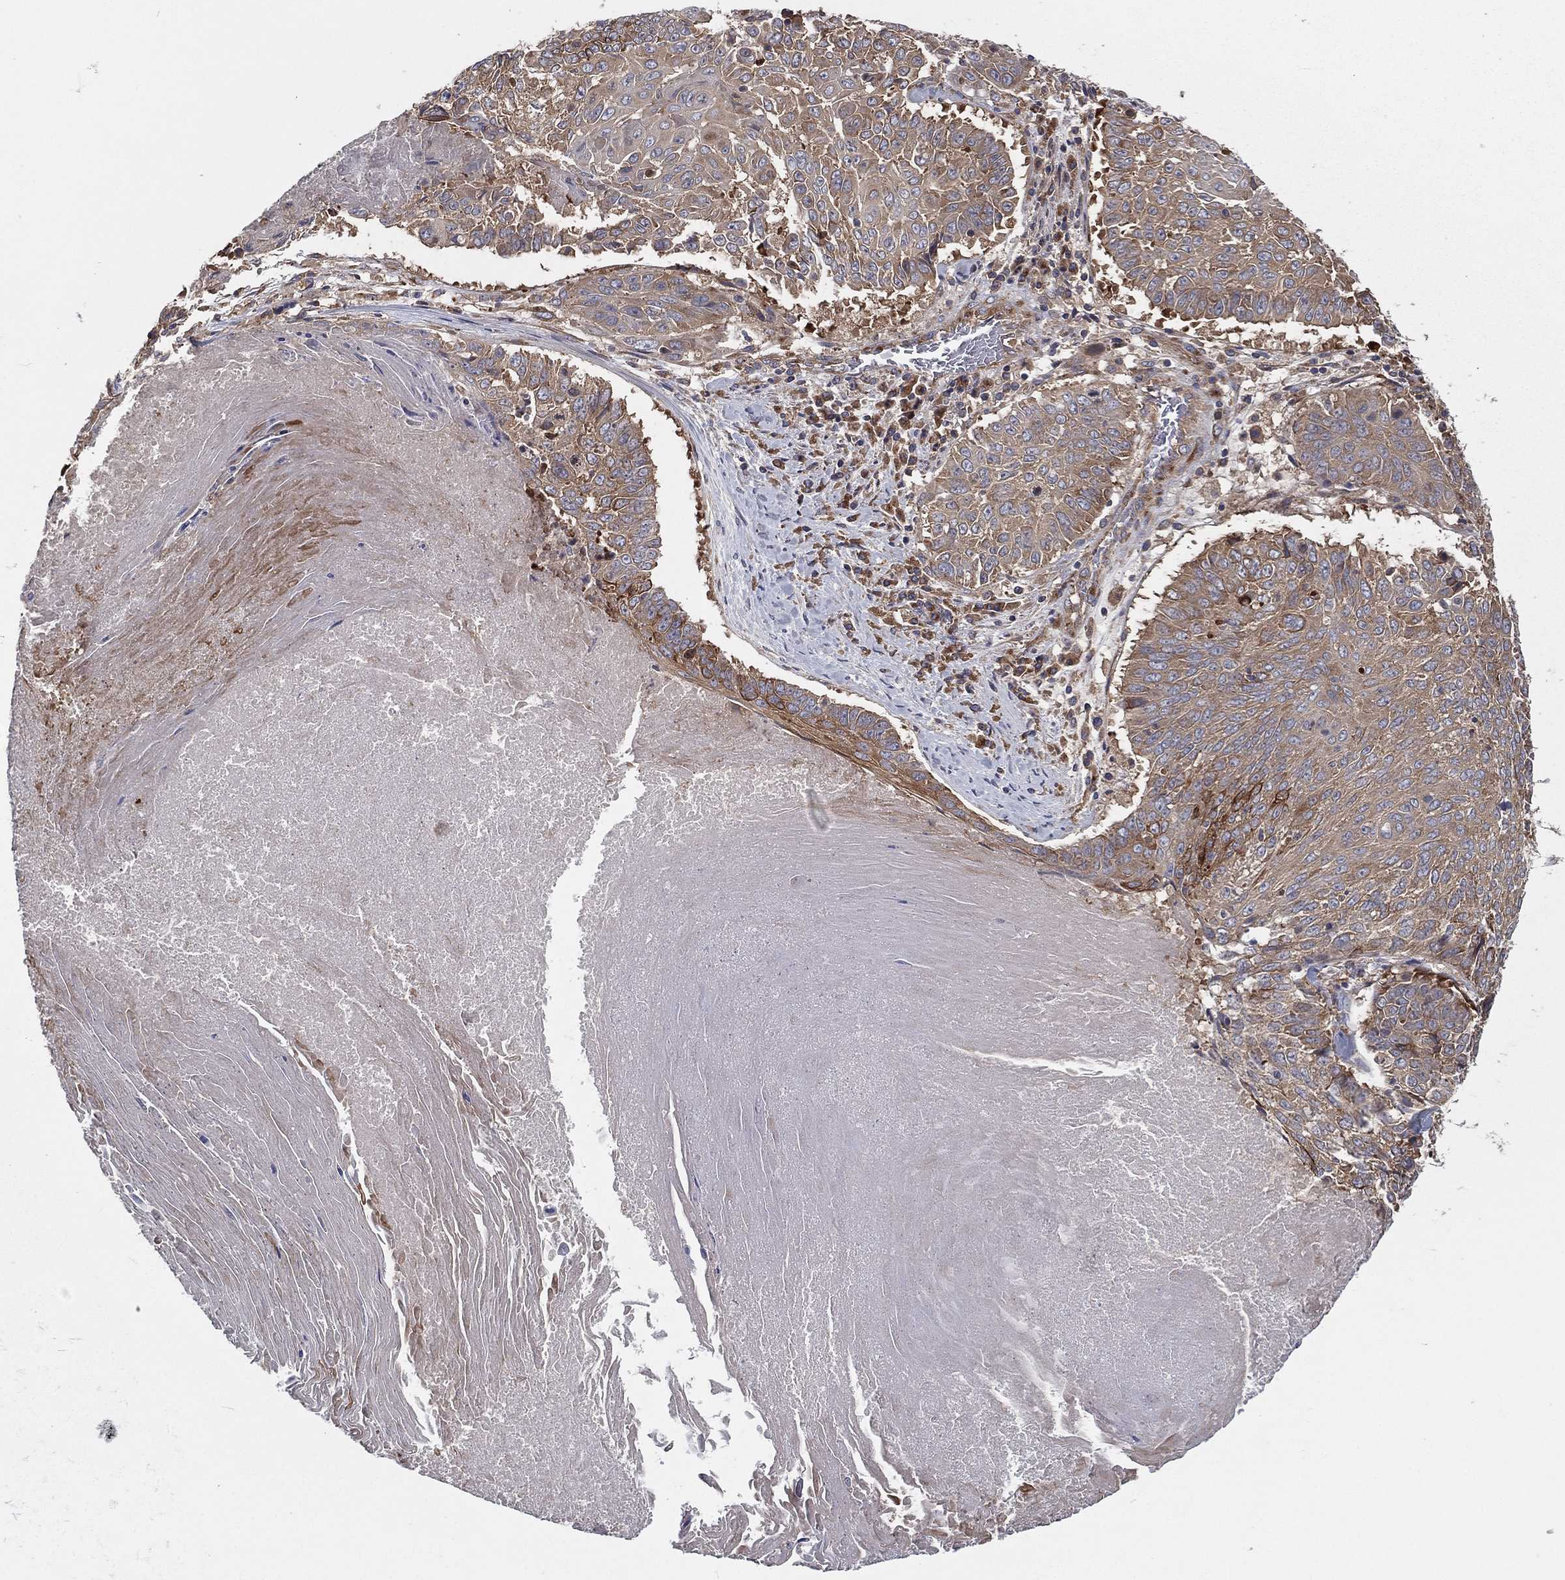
{"staining": {"intensity": "moderate", "quantity": "25%-75%", "location": "cytoplasmic/membranous"}, "tissue": "lung cancer", "cell_type": "Tumor cells", "image_type": "cancer", "snomed": [{"axis": "morphology", "description": "Squamous cell carcinoma, NOS"}, {"axis": "topography", "description": "Lung"}], "caption": "The histopathology image displays immunohistochemical staining of lung cancer (squamous cell carcinoma). There is moderate cytoplasmic/membranous staining is seen in approximately 25%-75% of tumor cells.", "gene": "EIF2B5", "patient": {"sex": "male", "age": 64}}